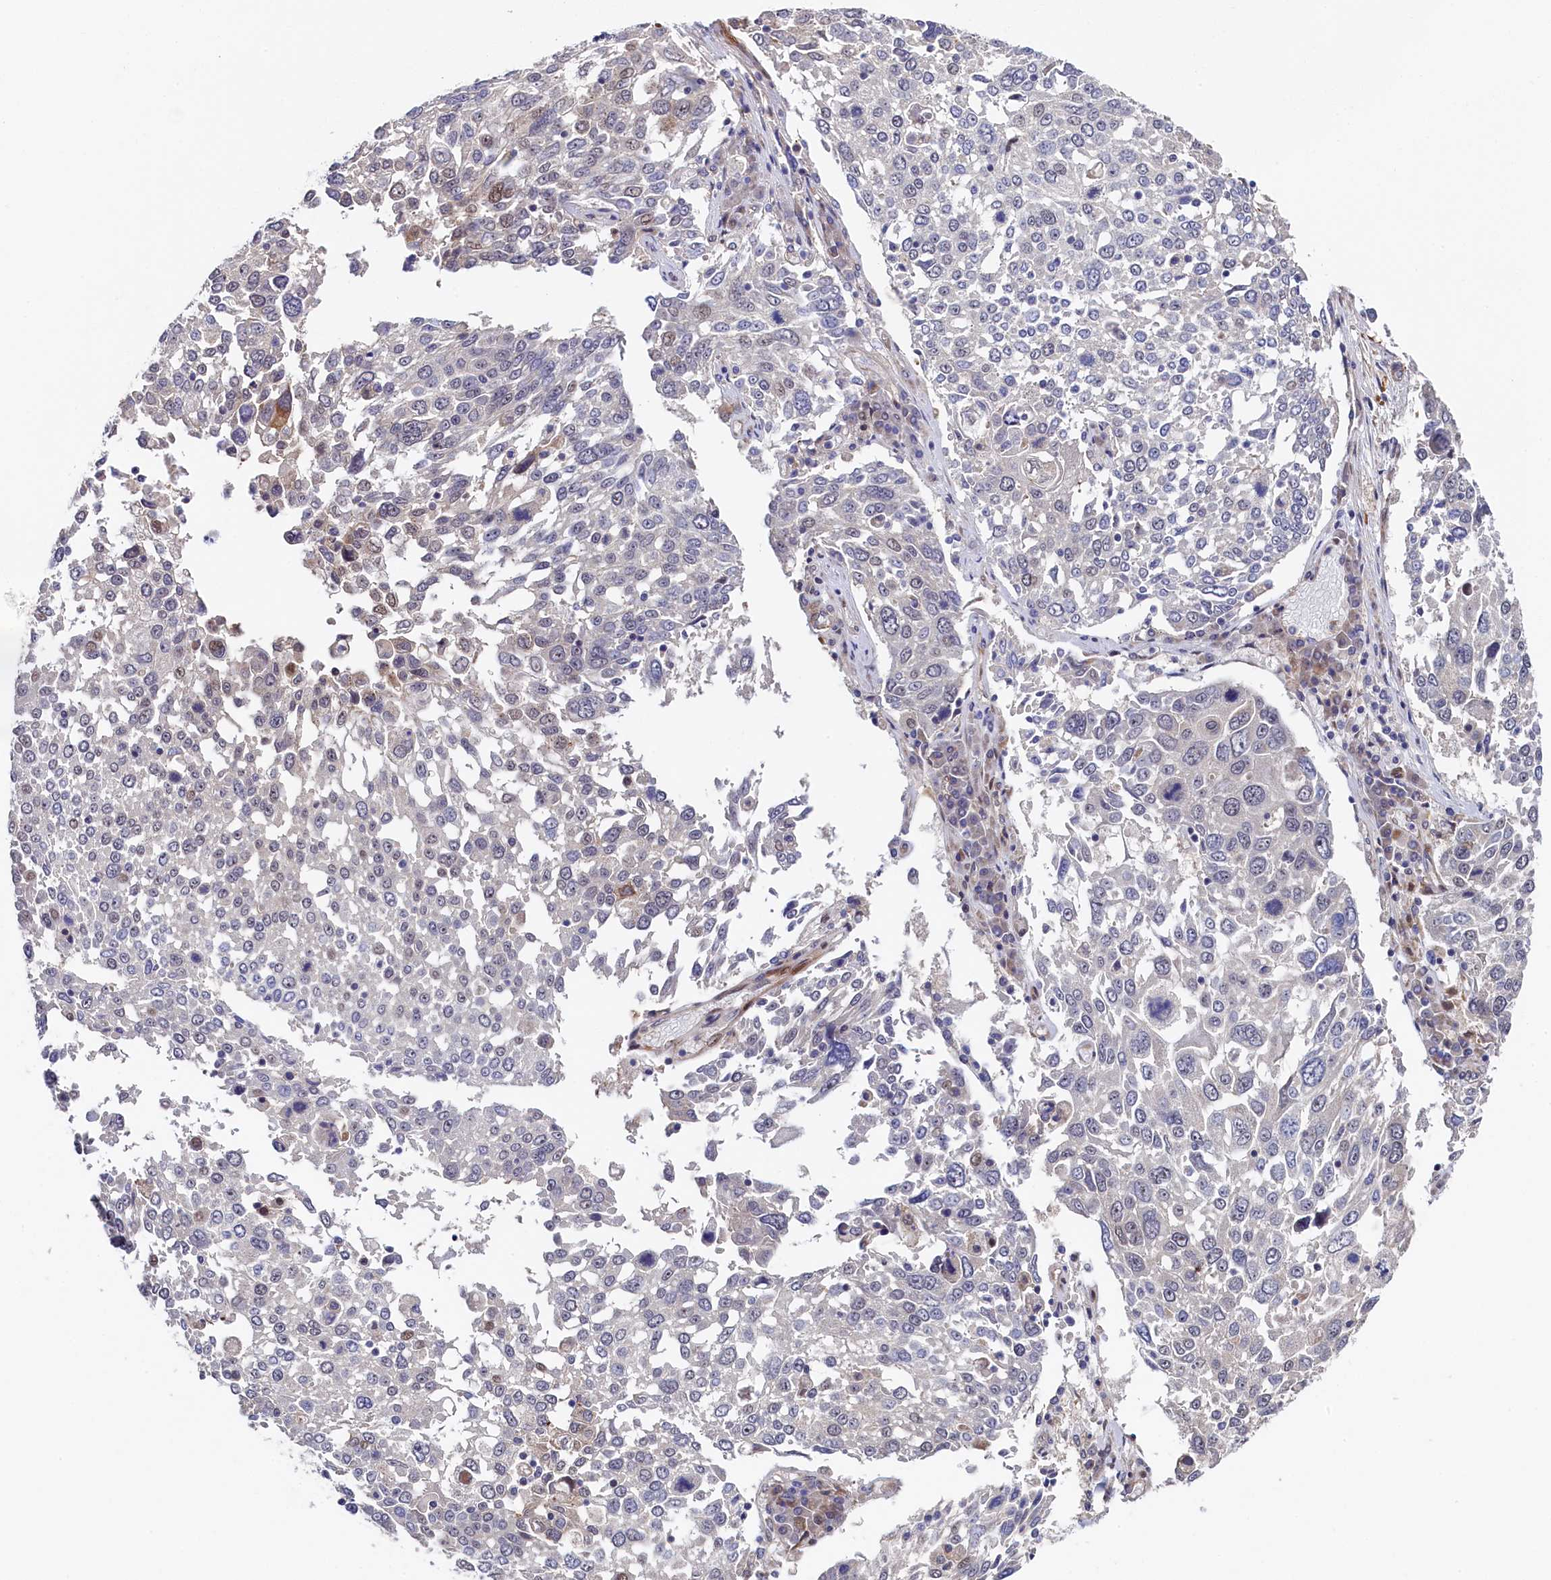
{"staining": {"intensity": "negative", "quantity": "none", "location": "none"}, "tissue": "lung cancer", "cell_type": "Tumor cells", "image_type": "cancer", "snomed": [{"axis": "morphology", "description": "Squamous cell carcinoma, NOS"}, {"axis": "topography", "description": "Lung"}], "caption": "This is an immunohistochemistry (IHC) micrograph of lung squamous cell carcinoma. There is no positivity in tumor cells.", "gene": "PIK3C3", "patient": {"sex": "male", "age": 65}}